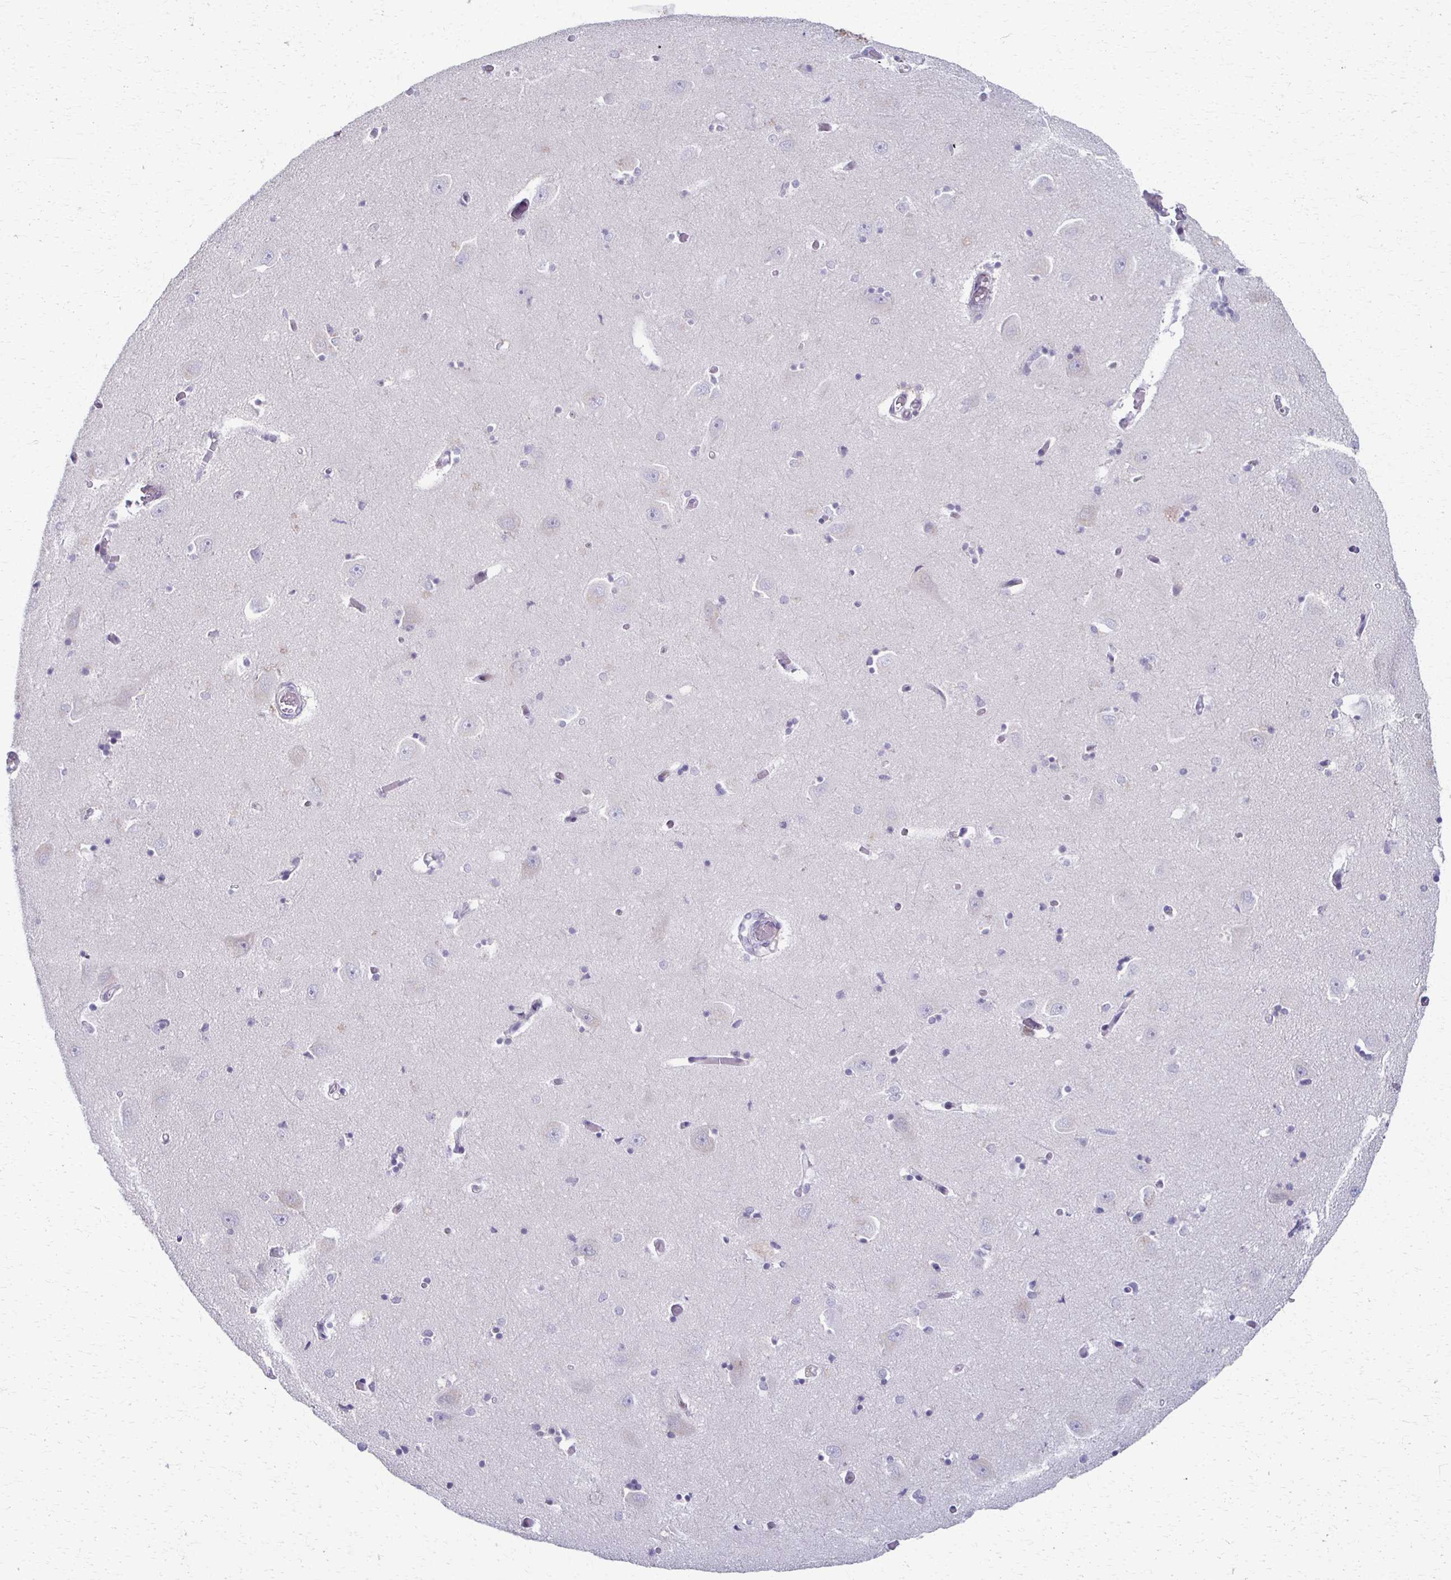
{"staining": {"intensity": "negative", "quantity": "none", "location": "none"}, "tissue": "caudate", "cell_type": "Glial cells", "image_type": "normal", "snomed": [{"axis": "morphology", "description": "Normal tissue, NOS"}, {"axis": "topography", "description": "Lateral ventricle wall"}, {"axis": "topography", "description": "Hippocampus"}], "caption": "This is a micrograph of IHC staining of normal caudate, which shows no positivity in glial cells.", "gene": "FOXO4", "patient": {"sex": "female", "age": 63}}